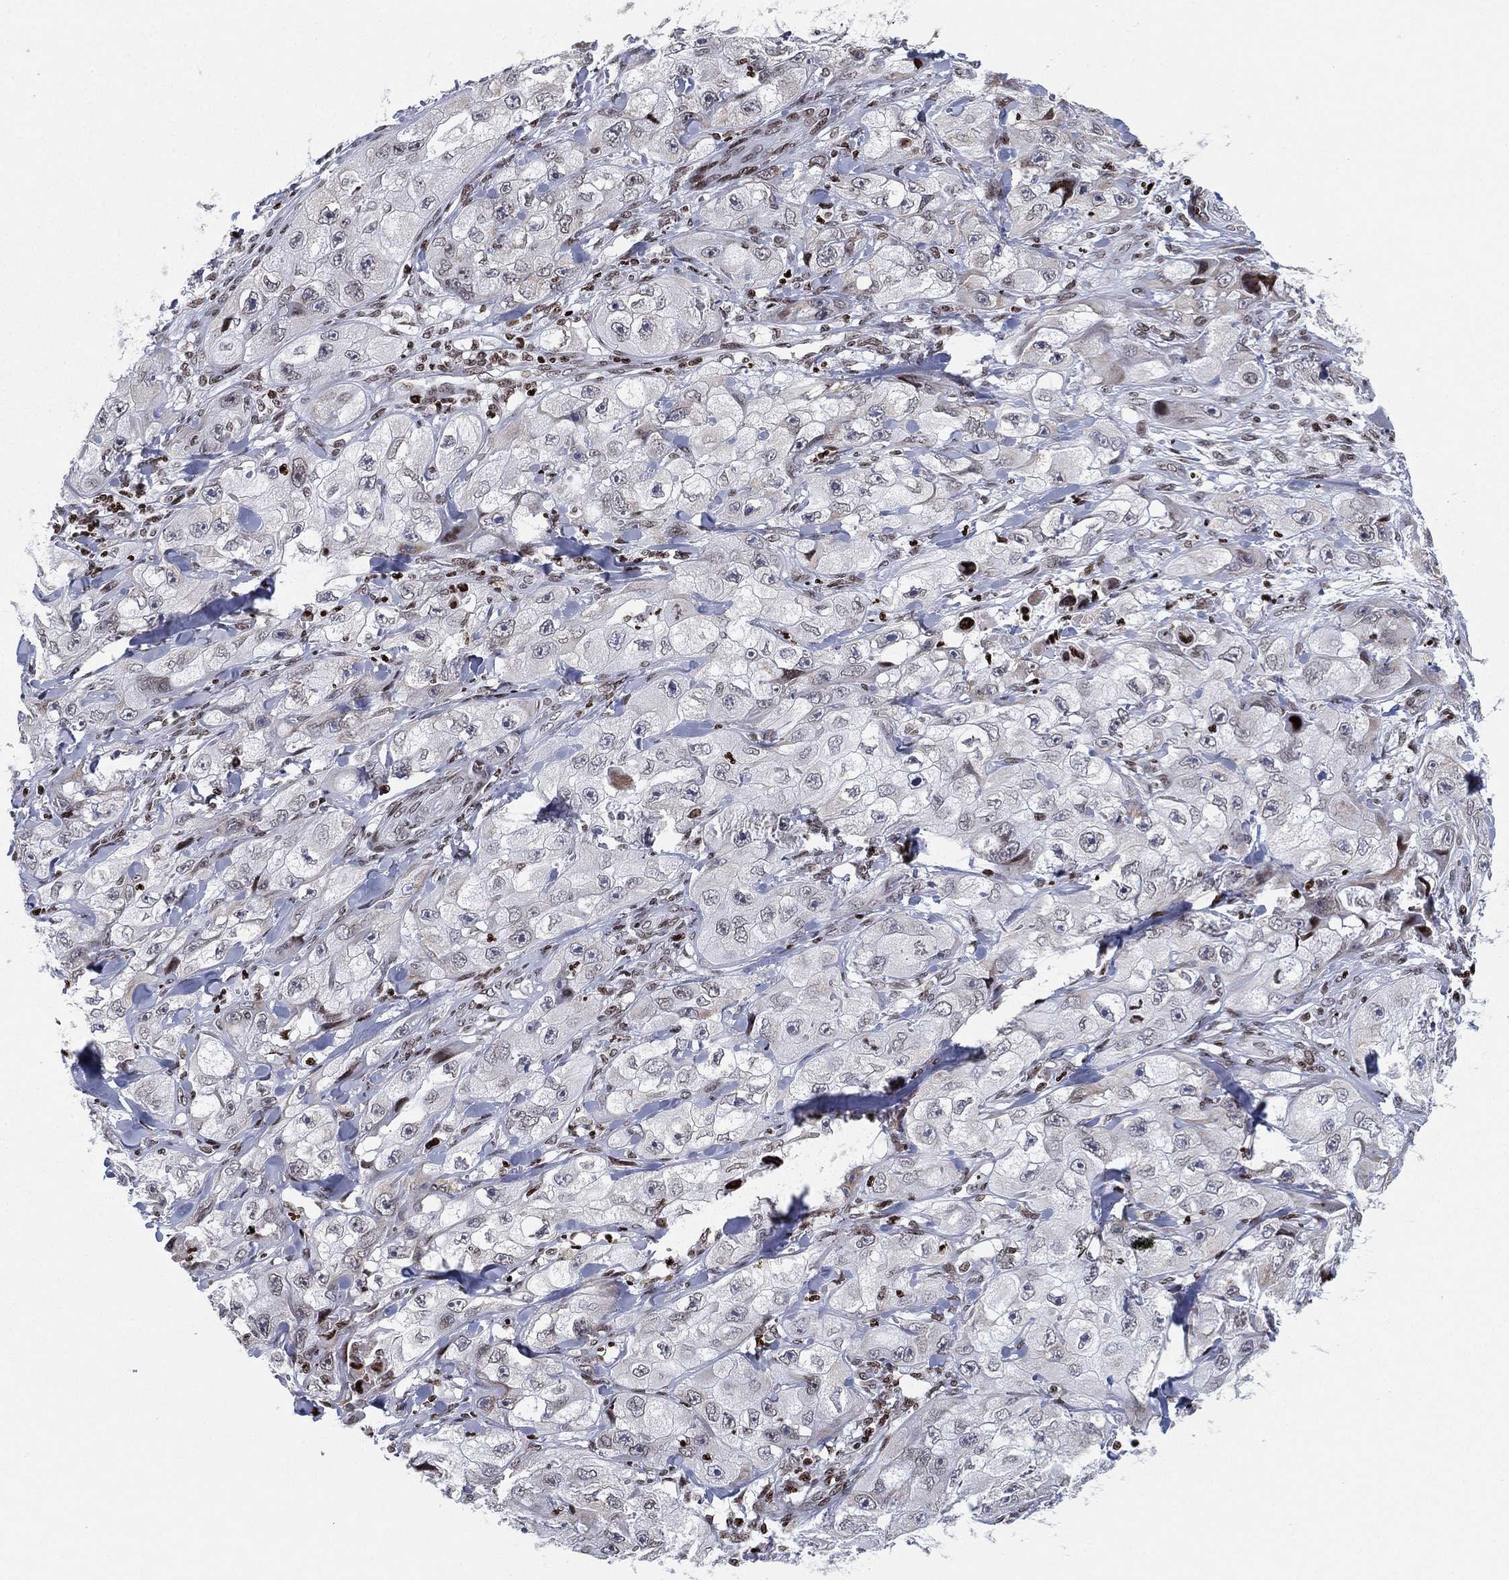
{"staining": {"intensity": "negative", "quantity": "none", "location": "none"}, "tissue": "skin cancer", "cell_type": "Tumor cells", "image_type": "cancer", "snomed": [{"axis": "morphology", "description": "Squamous cell carcinoma, NOS"}, {"axis": "topography", "description": "Skin"}, {"axis": "topography", "description": "Subcutis"}], "caption": "Micrograph shows no protein staining in tumor cells of squamous cell carcinoma (skin) tissue.", "gene": "MFSD14A", "patient": {"sex": "male", "age": 73}}